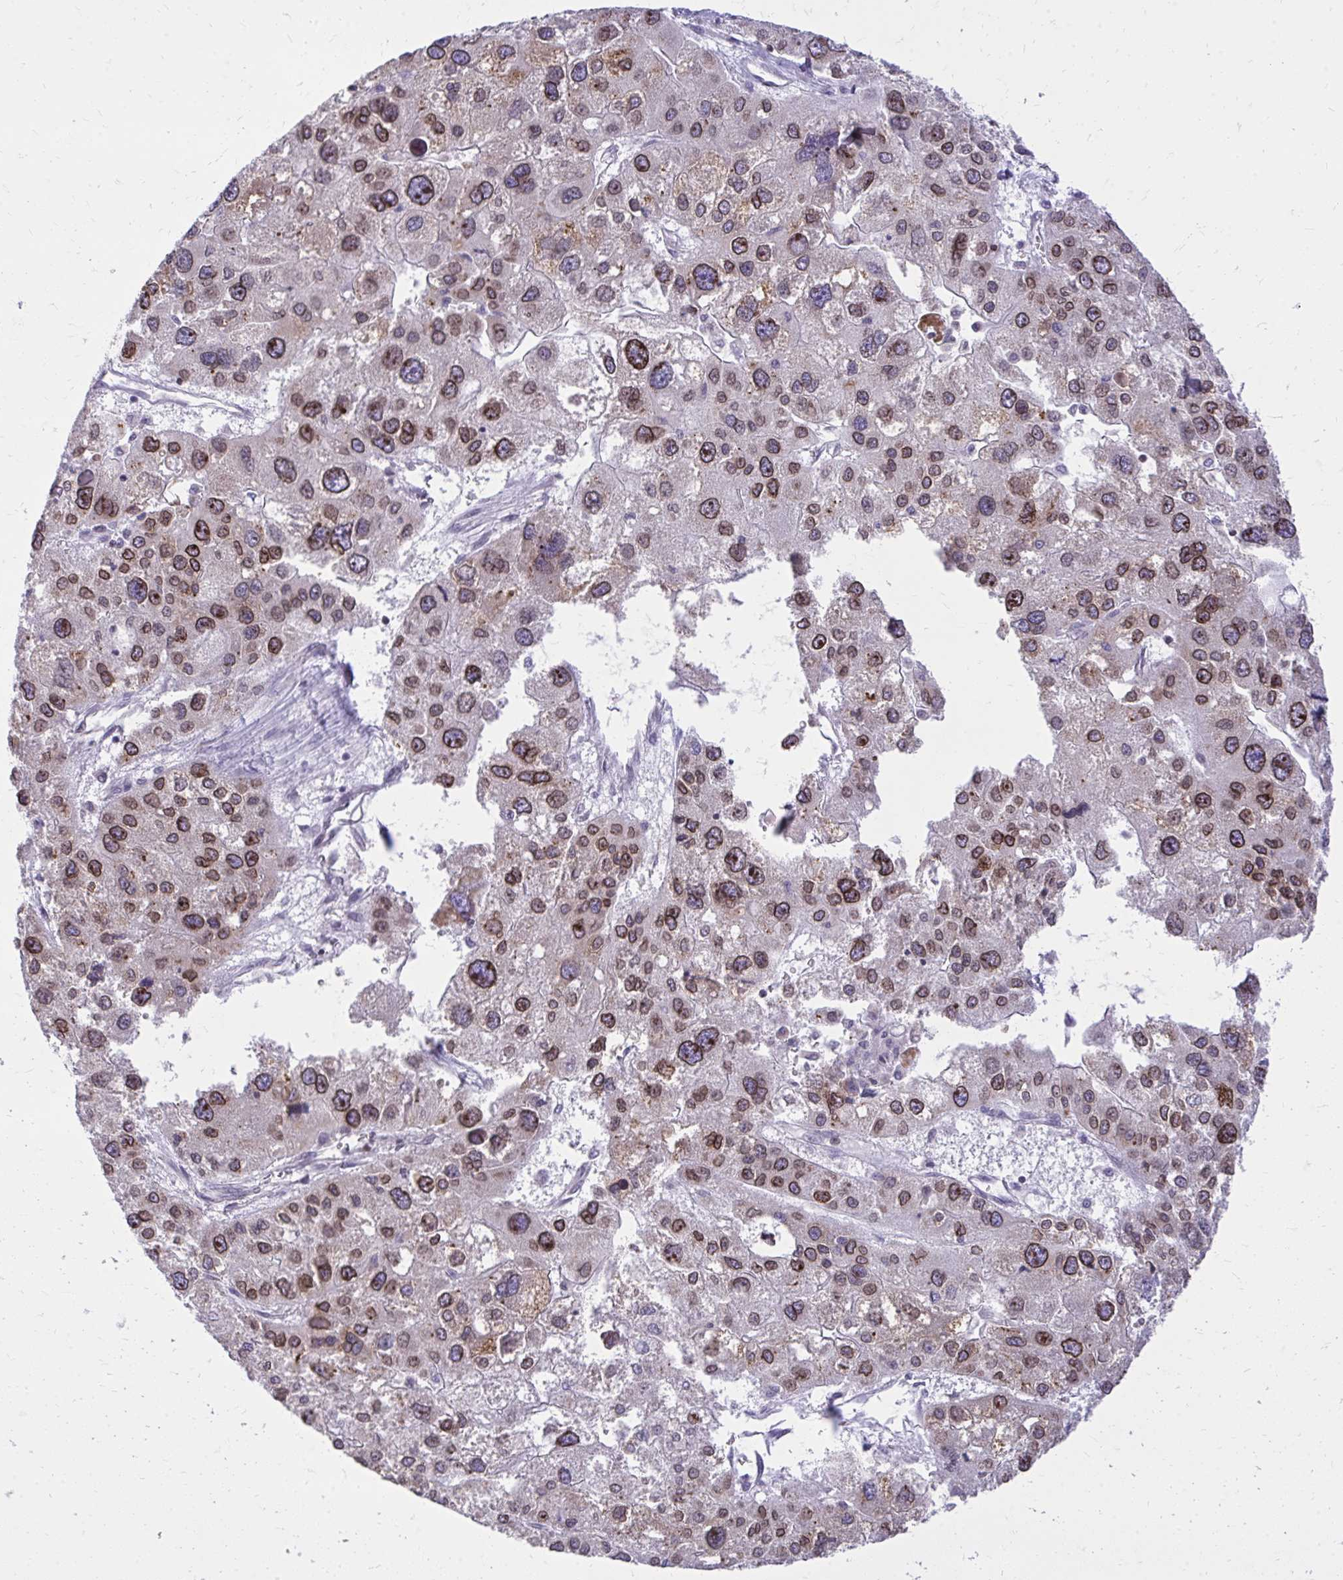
{"staining": {"intensity": "moderate", "quantity": ">75%", "location": "cytoplasmic/membranous,nuclear"}, "tissue": "liver cancer", "cell_type": "Tumor cells", "image_type": "cancer", "snomed": [{"axis": "morphology", "description": "Carcinoma, Hepatocellular, NOS"}, {"axis": "topography", "description": "Liver"}], "caption": "This is an image of IHC staining of liver cancer (hepatocellular carcinoma), which shows moderate staining in the cytoplasmic/membranous and nuclear of tumor cells.", "gene": "RPS6KA2", "patient": {"sex": "male", "age": 73}}